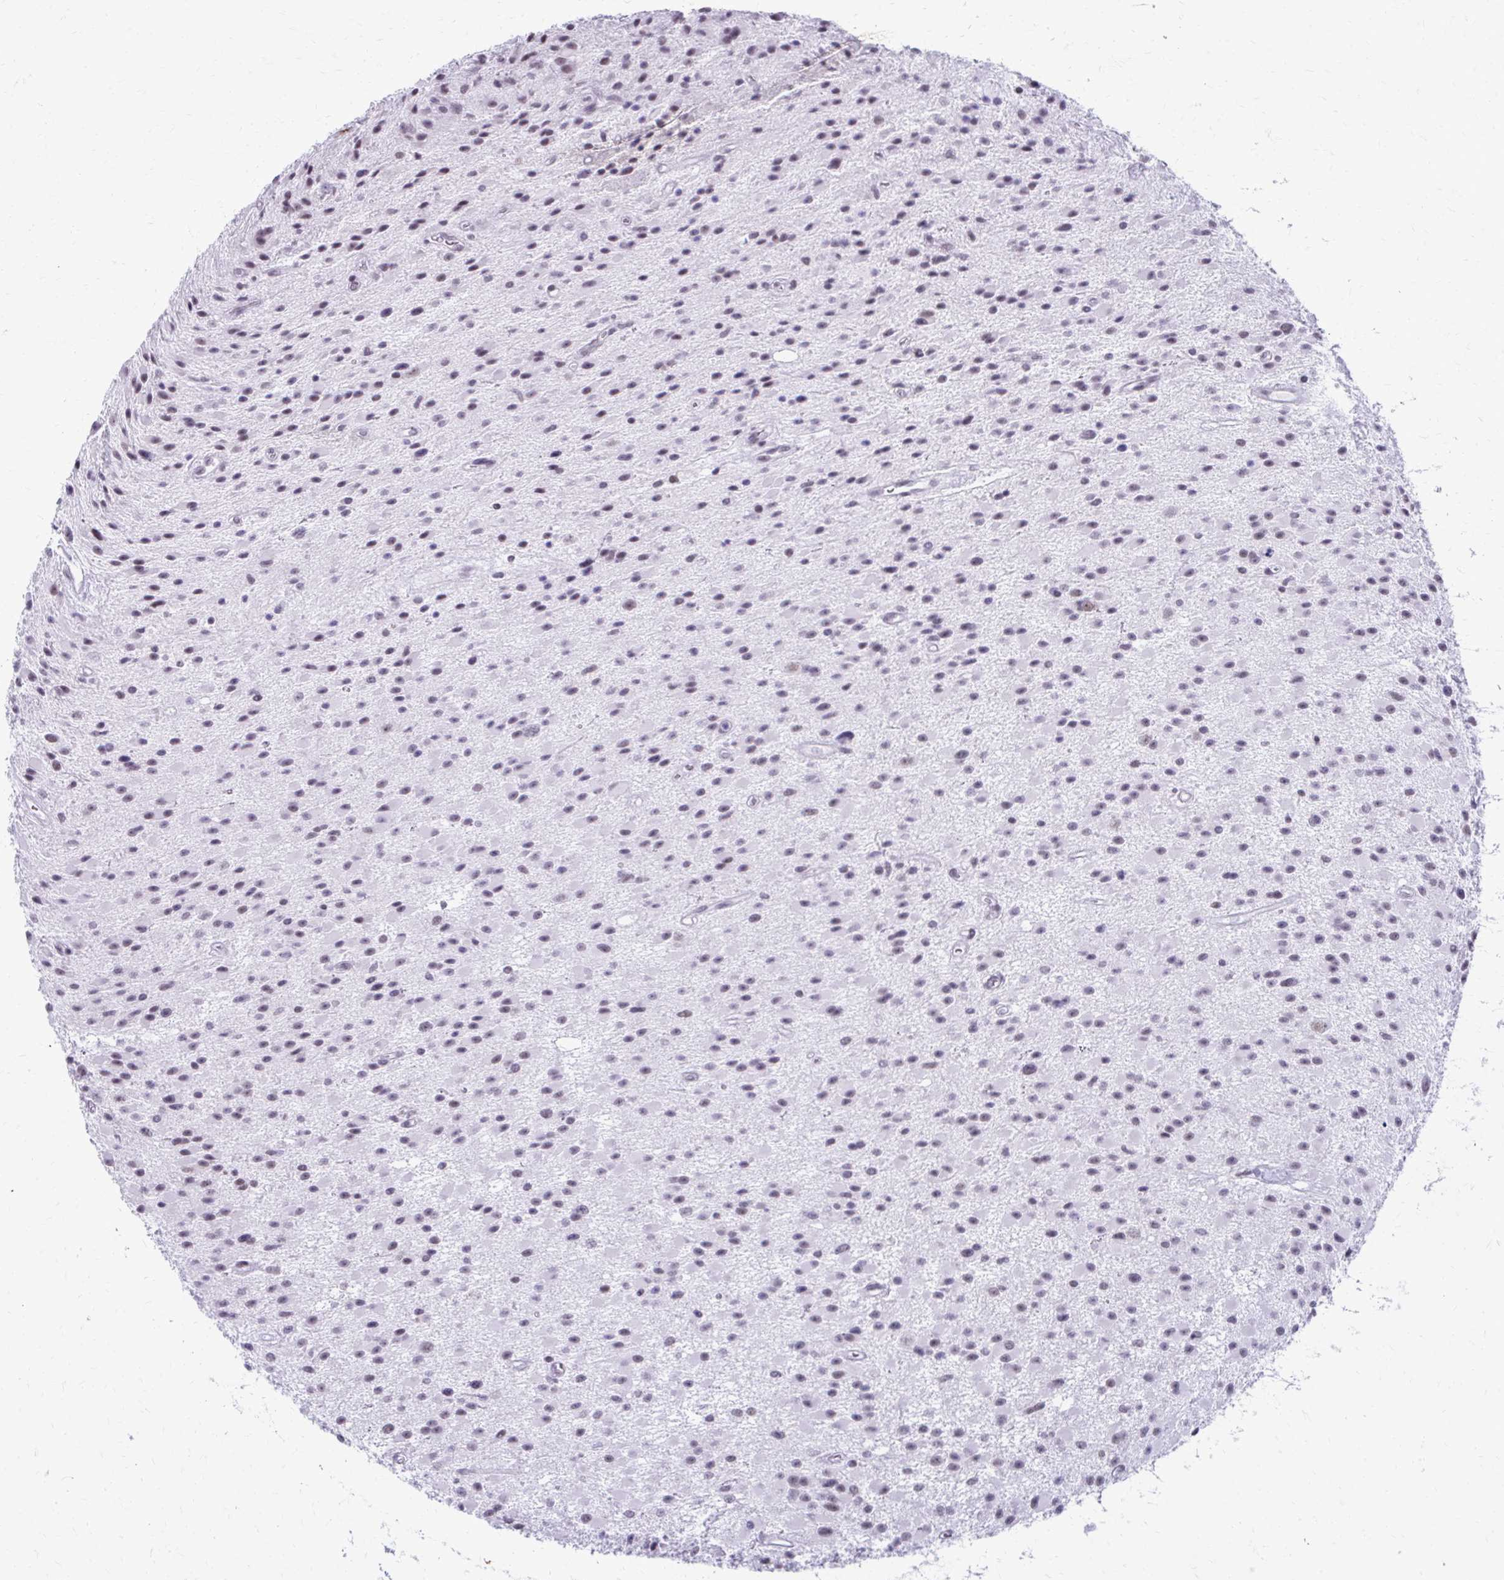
{"staining": {"intensity": "weak", "quantity": "25%-75%", "location": "nuclear"}, "tissue": "glioma", "cell_type": "Tumor cells", "image_type": "cancer", "snomed": [{"axis": "morphology", "description": "Glioma, malignant, High grade"}, {"axis": "topography", "description": "Brain"}], "caption": "IHC histopathology image of neoplastic tissue: glioma stained using immunohistochemistry (IHC) shows low levels of weak protein expression localized specifically in the nuclear of tumor cells, appearing as a nuclear brown color.", "gene": "SS18", "patient": {"sex": "male", "age": 29}}